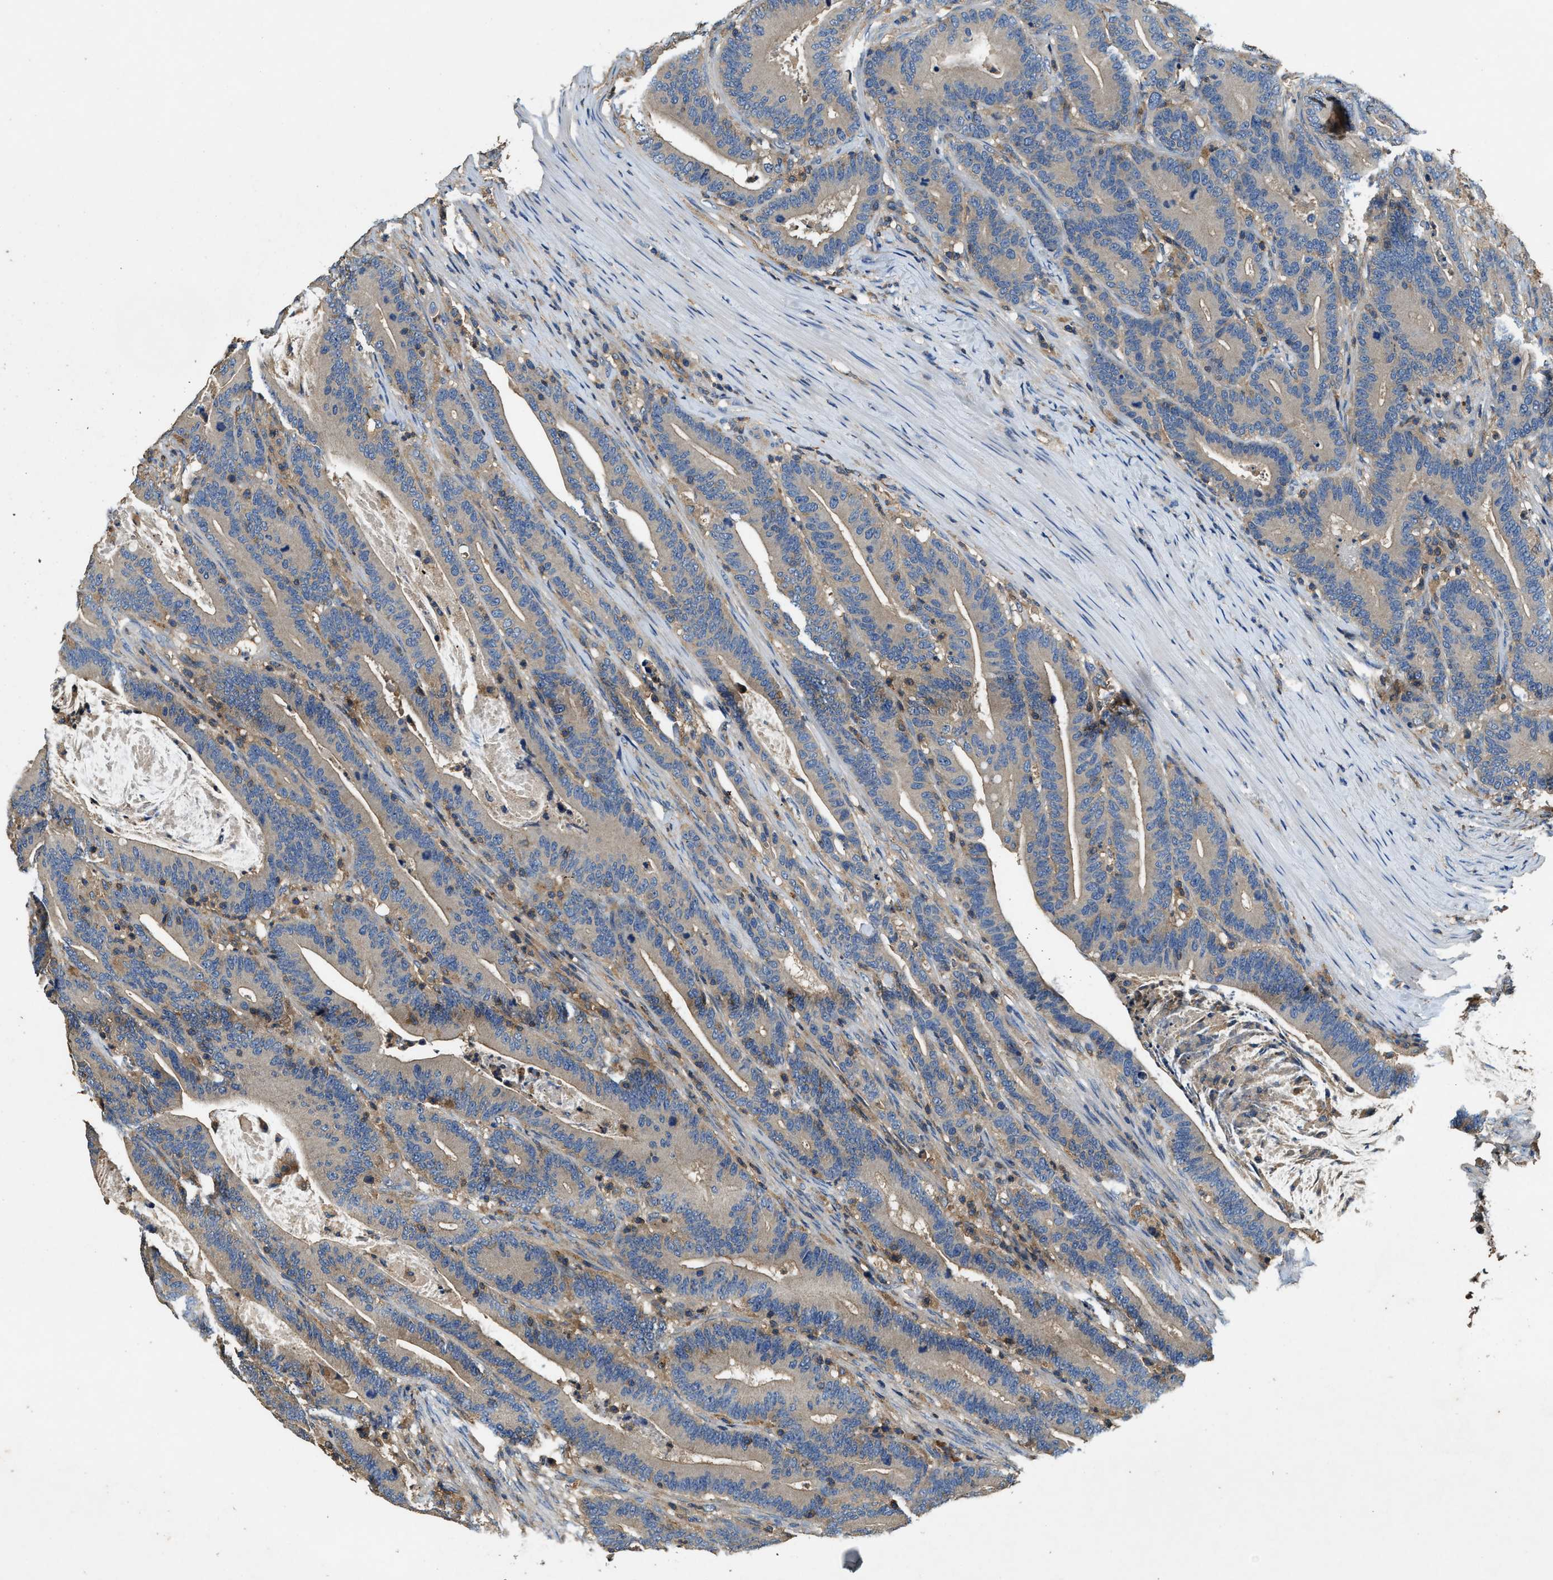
{"staining": {"intensity": "negative", "quantity": "none", "location": "none"}, "tissue": "colorectal cancer", "cell_type": "Tumor cells", "image_type": "cancer", "snomed": [{"axis": "morphology", "description": "Adenocarcinoma, NOS"}, {"axis": "topography", "description": "Colon"}], "caption": "Tumor cells are negative for brown protein staining in adenocarcinoma (colorectal).", "gene": "BLOC1S1", "patient": {"sex": "female", "age": 66}}